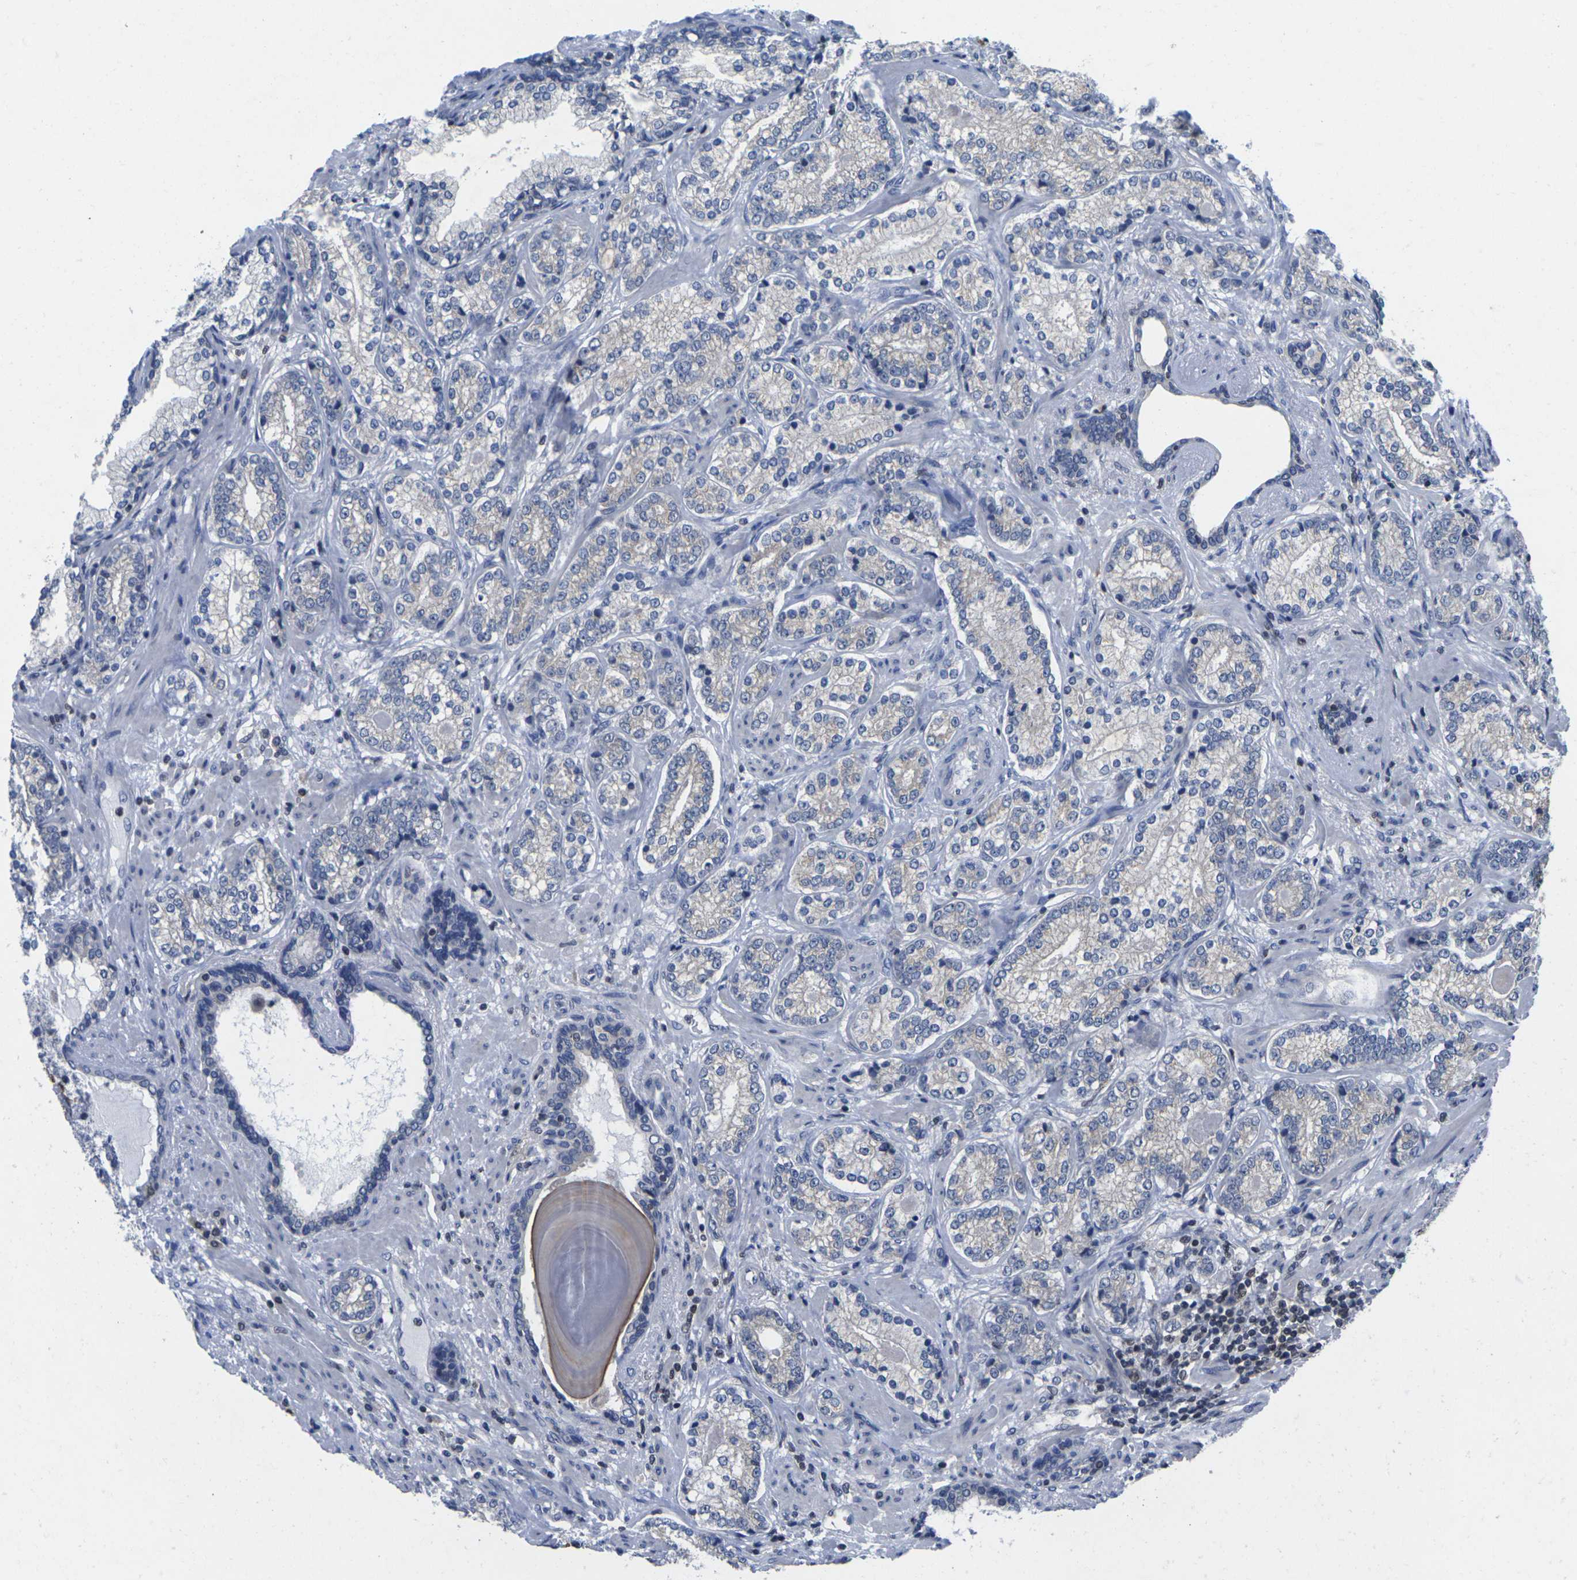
{"staining": {"intensity": "negative", "quantity": "none", "location": "none"}, "tissue": "prostate cancer", "cell_type": "Tumor cells", "image_type": "cancer", "snomed": [{"axis": "morphology", "description": "Adenocarcinoma, High grade"}, {"axis": "topography", "description": "Prostate"}], "caption": "DAB (3,3'-diaminobenzidine) immunohistochemical staining of human high-grade adenocarcinoma (prostate) exhibits no significant positivity in tumor cells. (Brightfield microscopy of DAB immunohistochemistry (IHC) at high magnification).", "gene": "IKZF1", "patient": {"sex": "male", "age": 61}}